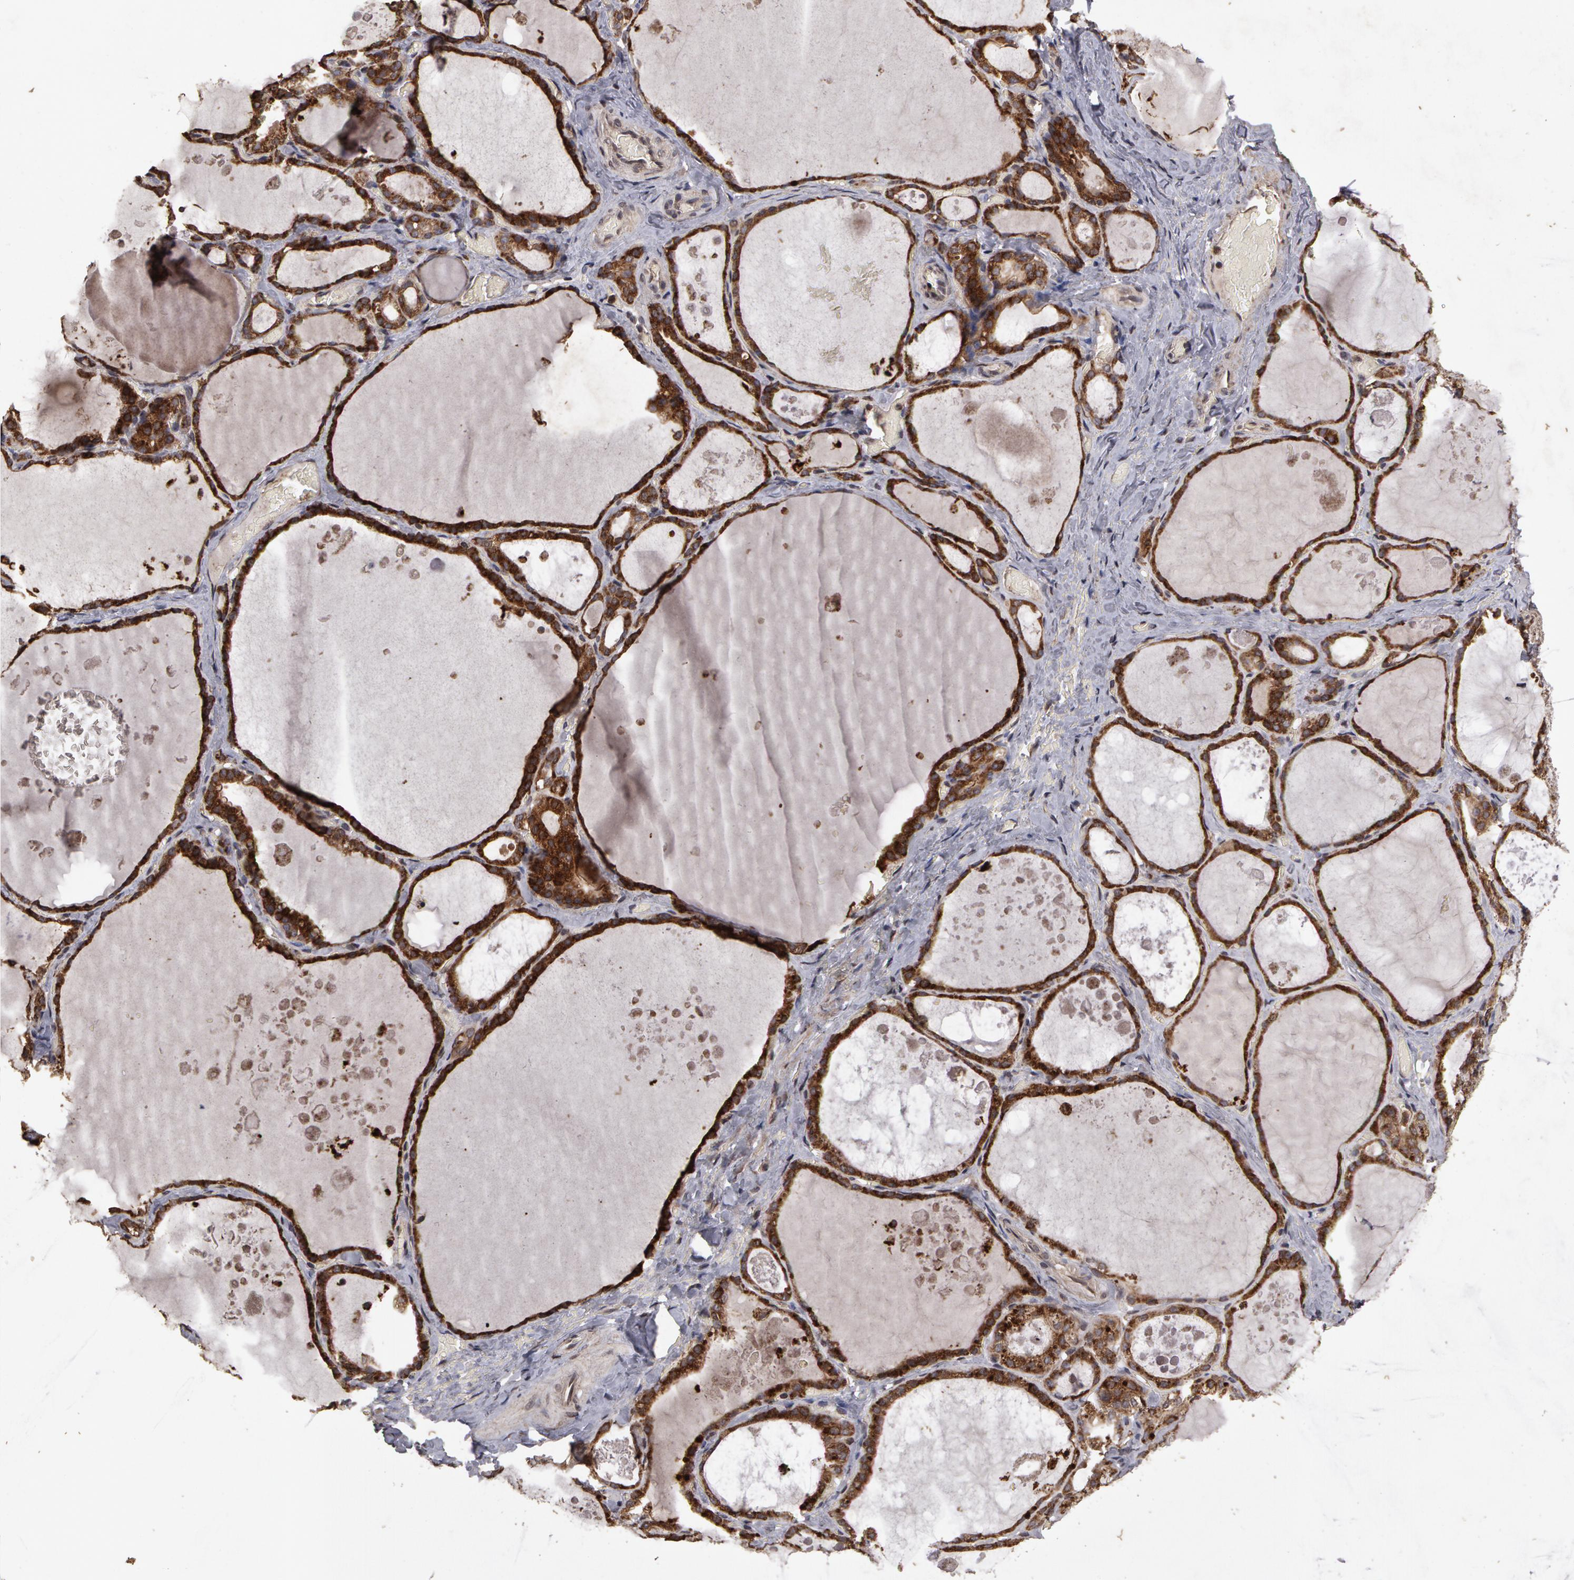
{"staining": {"intensity": "strong", "quantity": ">75%", "location": "cytoplasmic/membranous"}, "tissue": "thyroid gland", "cell_type": "Glandular cells", "image_type": "normal", "snomed": [{"axis": "morphology", "description": "Normal tissue, NOS"}, {"axis": "topography", "description": "Thyroid gland"}], "caption": "This histopathology image shows benign thyroid gland stained with immunohistochemistry (IHC) to label a protein in brown. The cytoplasmic/membranous of glandular cells show strong positivity for the protein. Nuclei are counter-stained blue.", "gene": "CALR", "patient": {"sex": "male", "age": 61}}